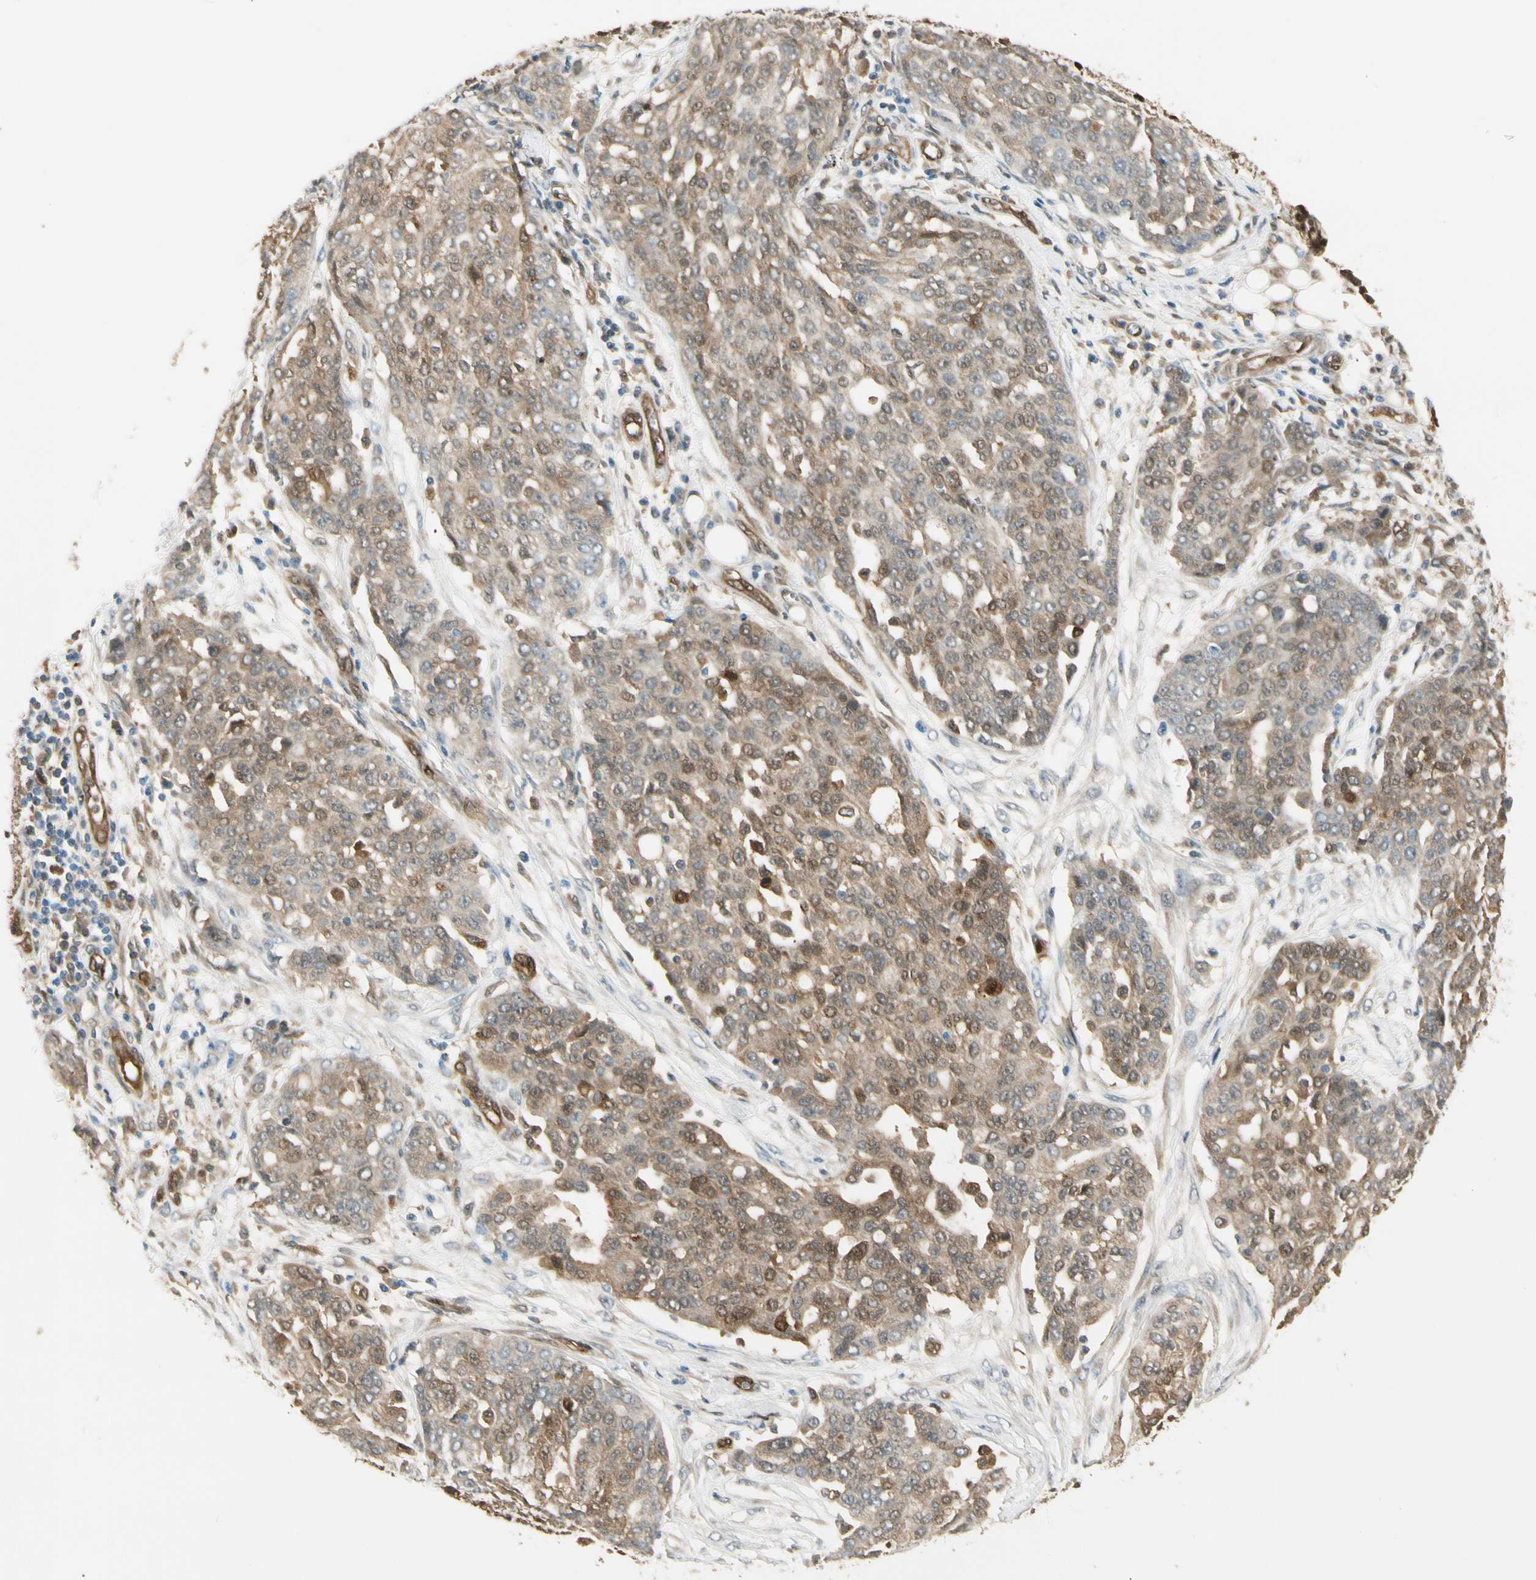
{"staining": {"intensity": "moderate", "quantity": ">75%", "location": "cytoplasmic/membranous"}, "tissue": "ovarian cancer", "cell_type": "Tumor cells", "image_type": "cancer", "snomed": [{"axis": "morphology", "description": "Cystadenocarcinoma, serous, NOS"}, {"axis": "topography", "description": "Soft tissue"}, {"axis": "topography", "description": "Ovary"}], "caption": "Brown immunohistochemical staining in serous cystadenocarcinoma (ovarian) displays moderate cytoplasmic/membranous positivity in approximately >75% of tumor cells.", "gene": "SERPINB6", "patient": {"sex": "female", "age": 57}}